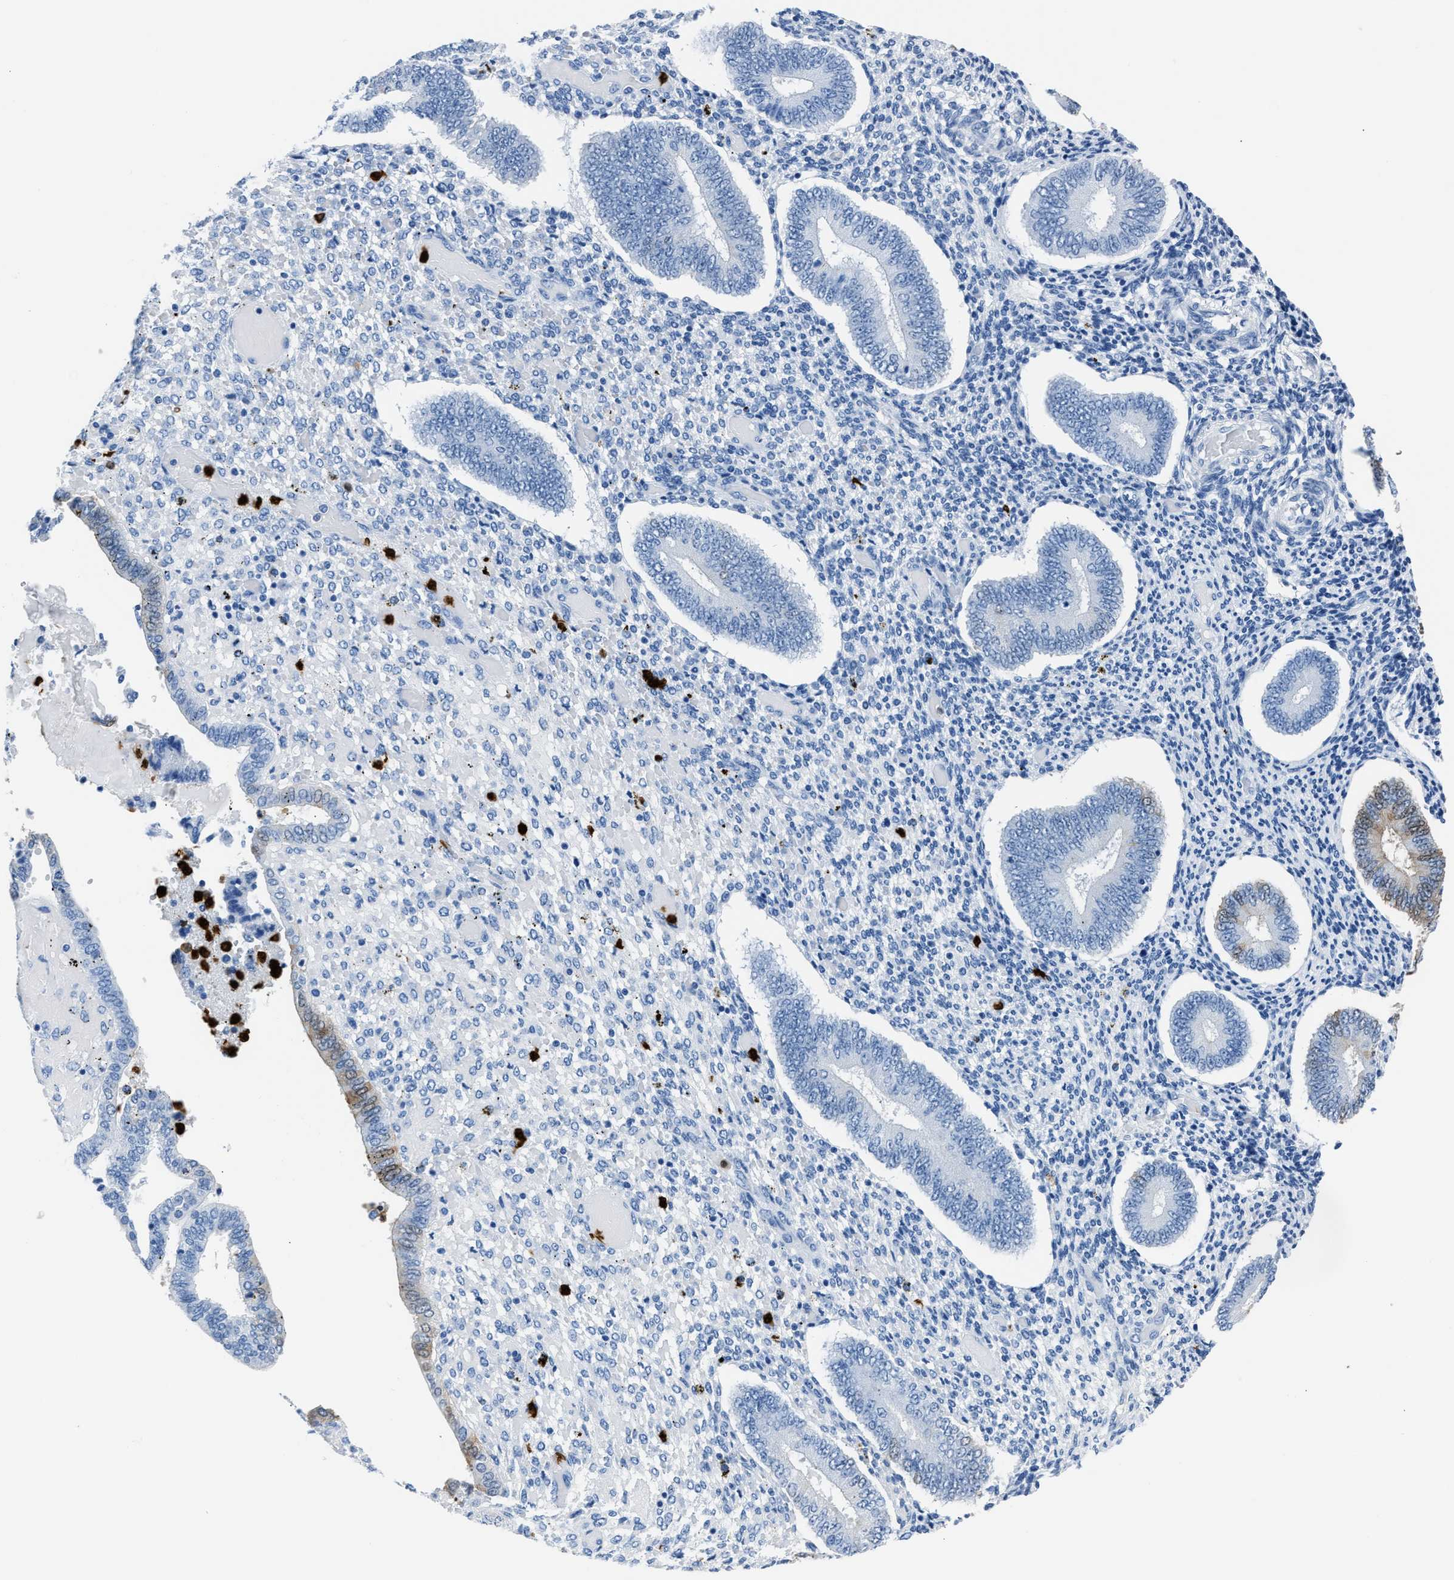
{"staining": {"intensity": "negative", "quantity": "none", "location": "none"}, "tissue": "endometrium", "cell_type": "Cells in endometrial stroma", "image_type": "normal", "snomed": [{"axis": "morphology", "description": "Normal tissue, NOS"}, {"axis": "topography", "description": "Endometrium"}], "caption": "The photomicrograph displays no staining of cells in endometrial stroma in unremarkable endometrium.", "gene": "S100P", "patient": {"sex": "female", "age": 42}}